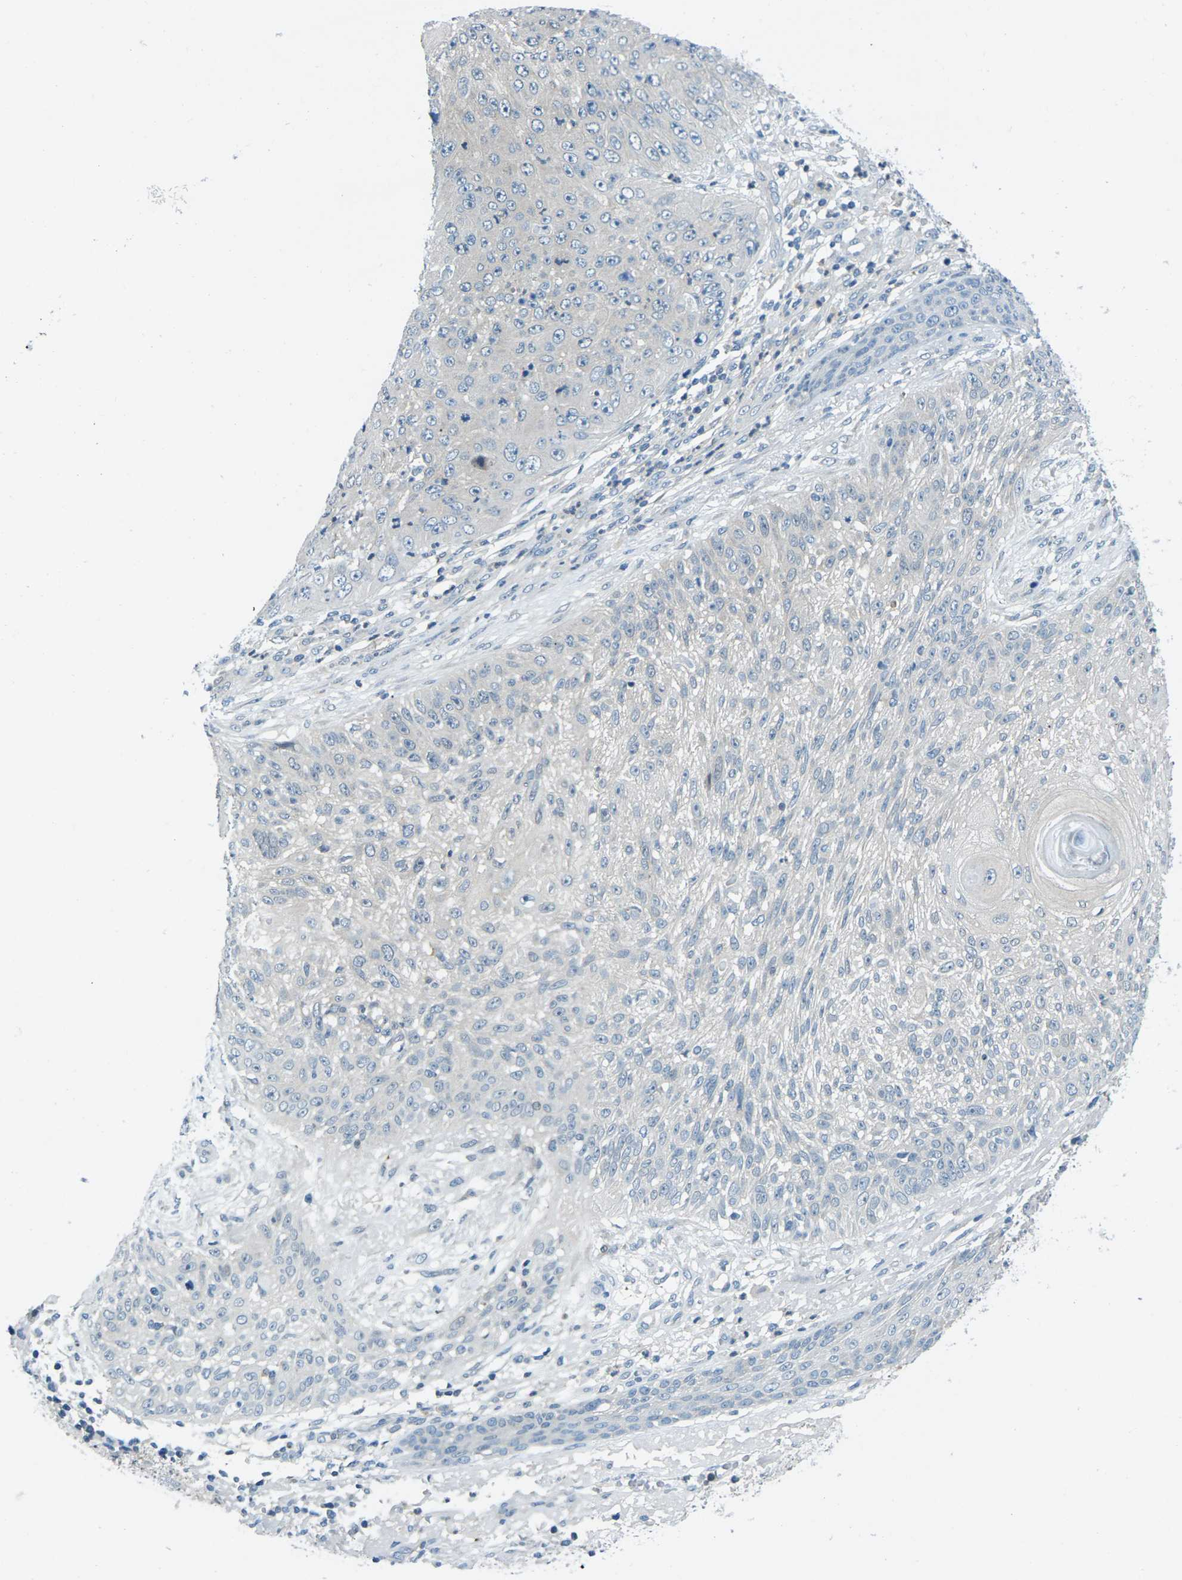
{"staining": {"intensity": "negative", "quantity": "none", "location": "none"}, "tissue": "skin cancer", "cell_type": "Tumor cells", "image_type": "cancer", "snomed": [{"axis": "morphology", "description": "Squamous cell carcinoma, NOS"}, {"axis": "topography", "description": "Skin"}], "caption": "Tumor cells show no significant protein staining in skin squamous cell carcinoma.", "gene": "NANOS2", "patient": {"sex": "female", "age": 80}}